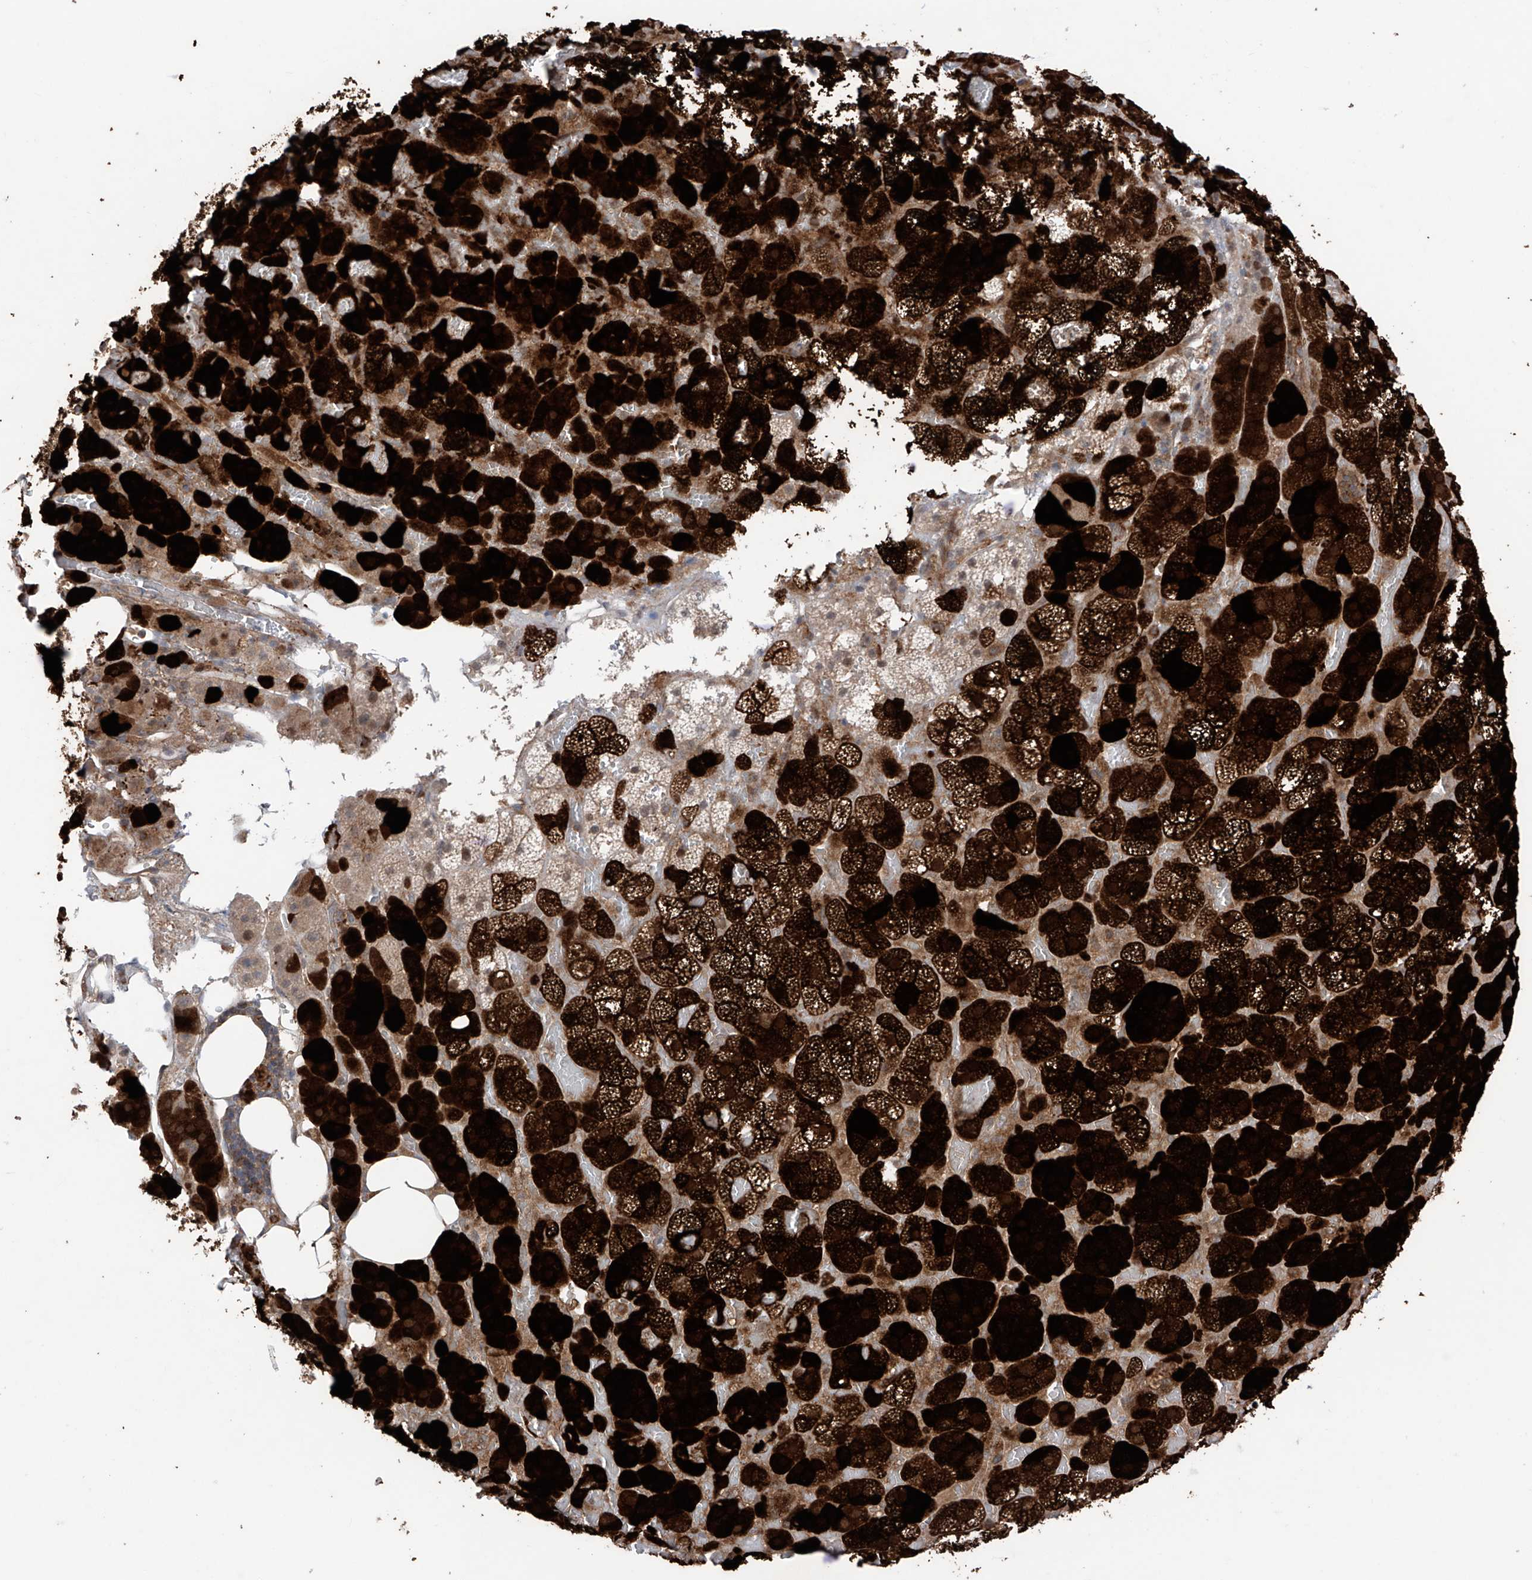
{"staining": {"intensity": "strong", "quantity": ">75%", "location": "cytoplasmic/membranous"}, "tissue": "adrenal gland", "cell_type": "Glandular cells", "image_type": "normal", "snomed": [{"axis": "morphology", "description": "Normal tissue, NOS"}, {"axis": "topography", "description": "Adrenal gland"}], "caption": "Immunohistochemical staining of unremarkable human adrenal gland demonstrates >75% levels of strong cytoplasmic/membranous protein positivity in about >75% of glandular cells.", "gene": "SAMD3", "patient": {"sex": "female", "age": 59}}